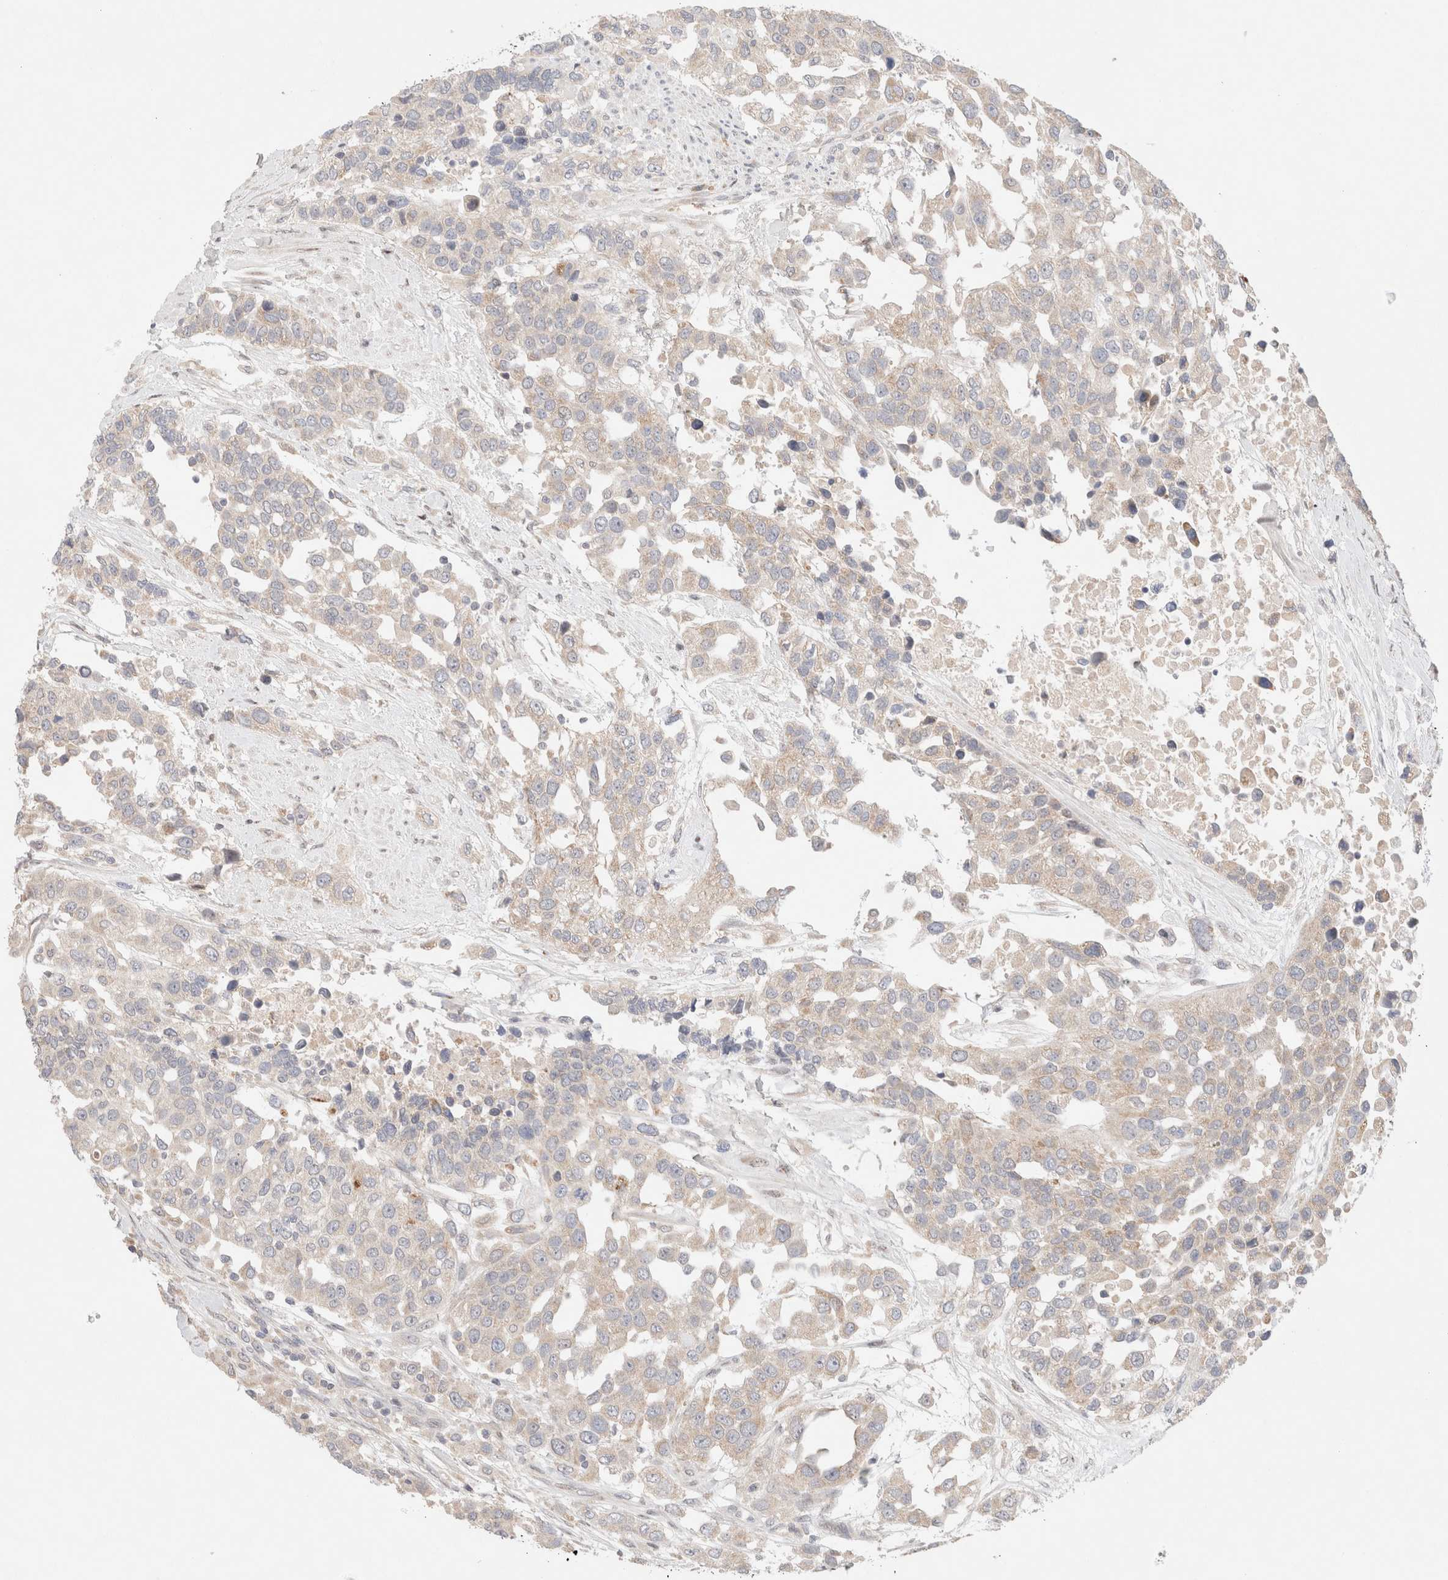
{"staining": {"intensity": "weak", "quantity": "25%-75%", "location": "cytoplasmic/membranous"}, "tissue": "urothelial cancer", "cell_type": "Tumor cells", "image_type": "cancer", "snomed": [{"axis": "morphology", "description": "Urothelial carcinoma, High grade"}, {"axis": "topography", "description": "Urinary bladder"}], "caption": "Protein staining of high-grade urothelial carcinoma tissue demonstrates weak cytoplasmic/membranous positivity in about 25%-75% of tumor cells.", "gene": "ERI3", "patient": {"sex": "female", "age": 80}}